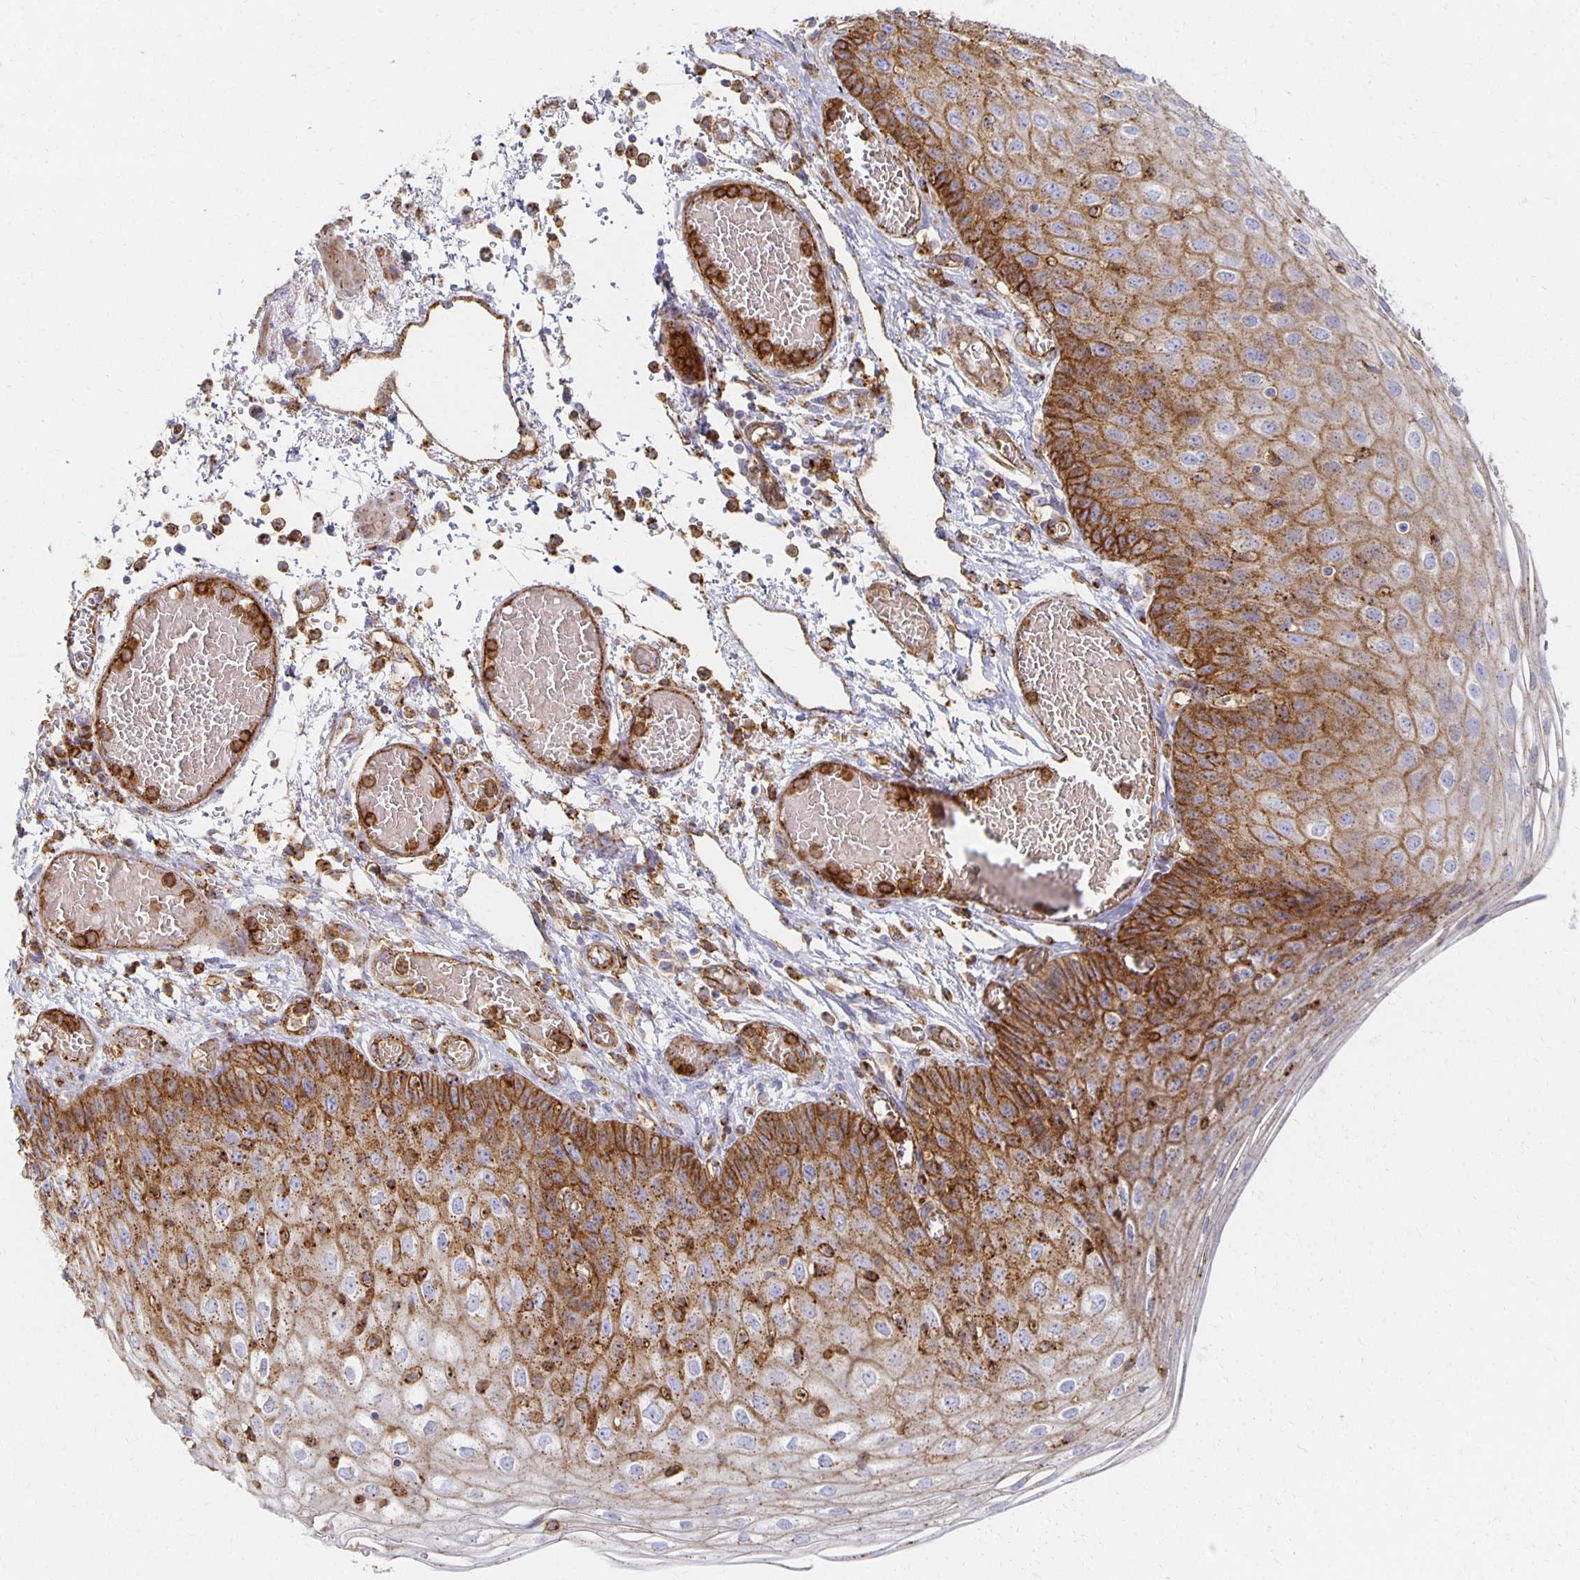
{"staining": {"intensity": "strong", "quantity": "25%-75%", "location": "cytoplasmic/membranous"}, "tissue": "esophagus", "cell_type": "Squamous epithelial cells", "image_type": "normal", "snomed": [{"axis": "morphology", "description": "Normal tissue, NOS"}, {"axis": "morphology", "description": "Adenocarcinoma, NOS"}, {"axis": "topography", "description": "Esophagus"}], "caption": "Immunohistochemistry (IHC) of benign human esophagus displays high levels of strong cytoplasmic/membranous positivity in about 25%-75% of squamous epithelial cells. The staining is performed using DAB (3,3'-diaminobenzidine) brown chromogen to label protein expression. The nuclei are counter-stained blue using hematoxylin.", "gene": "TAAR1", "patient": {"sex": "male", "age": 81}}